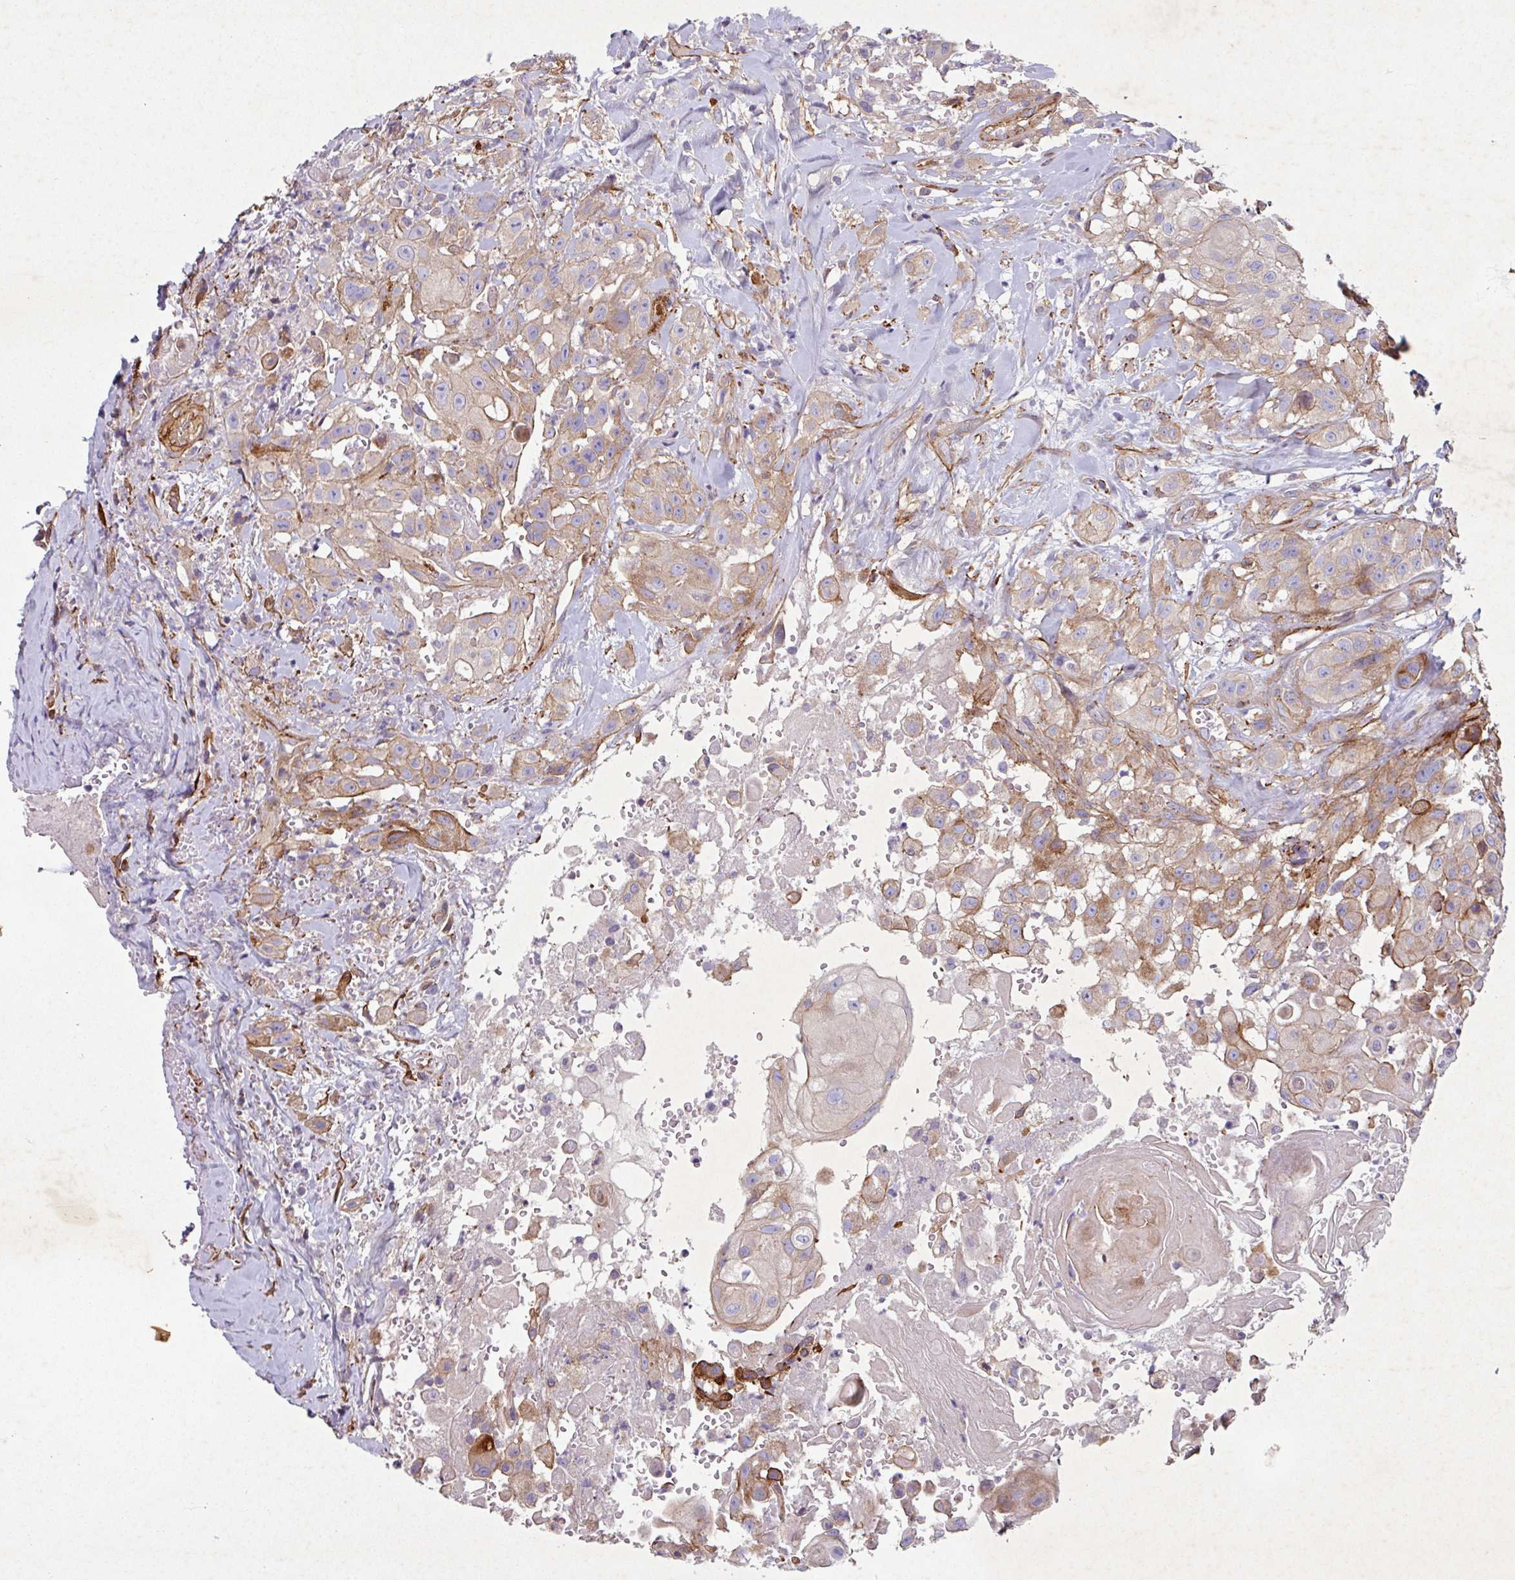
{"staining": {"intensity": "weak", "quantity": "25%-75%", "location": "cytoplasmic/membranous"}, "tissue": "head and neck cancer", "cell_type": "Tumor cells", "image_type": "cancer", "snomed": [{"axis": "morphology", "description": "Squamous cell carcinoma, NOS"}, {"axis": "topography", "description": "Head-Neck"}], "caption": "Weak cytoplasmic/membranous positivity for a protein is present in approximately 25%-75% of tumor cells of head and neck cancer (squamous cell carcinoma) using immunohistochemistry (IHC).", "gene": "ATP2C2", "patient": {"sex": "male", "age": 83}}